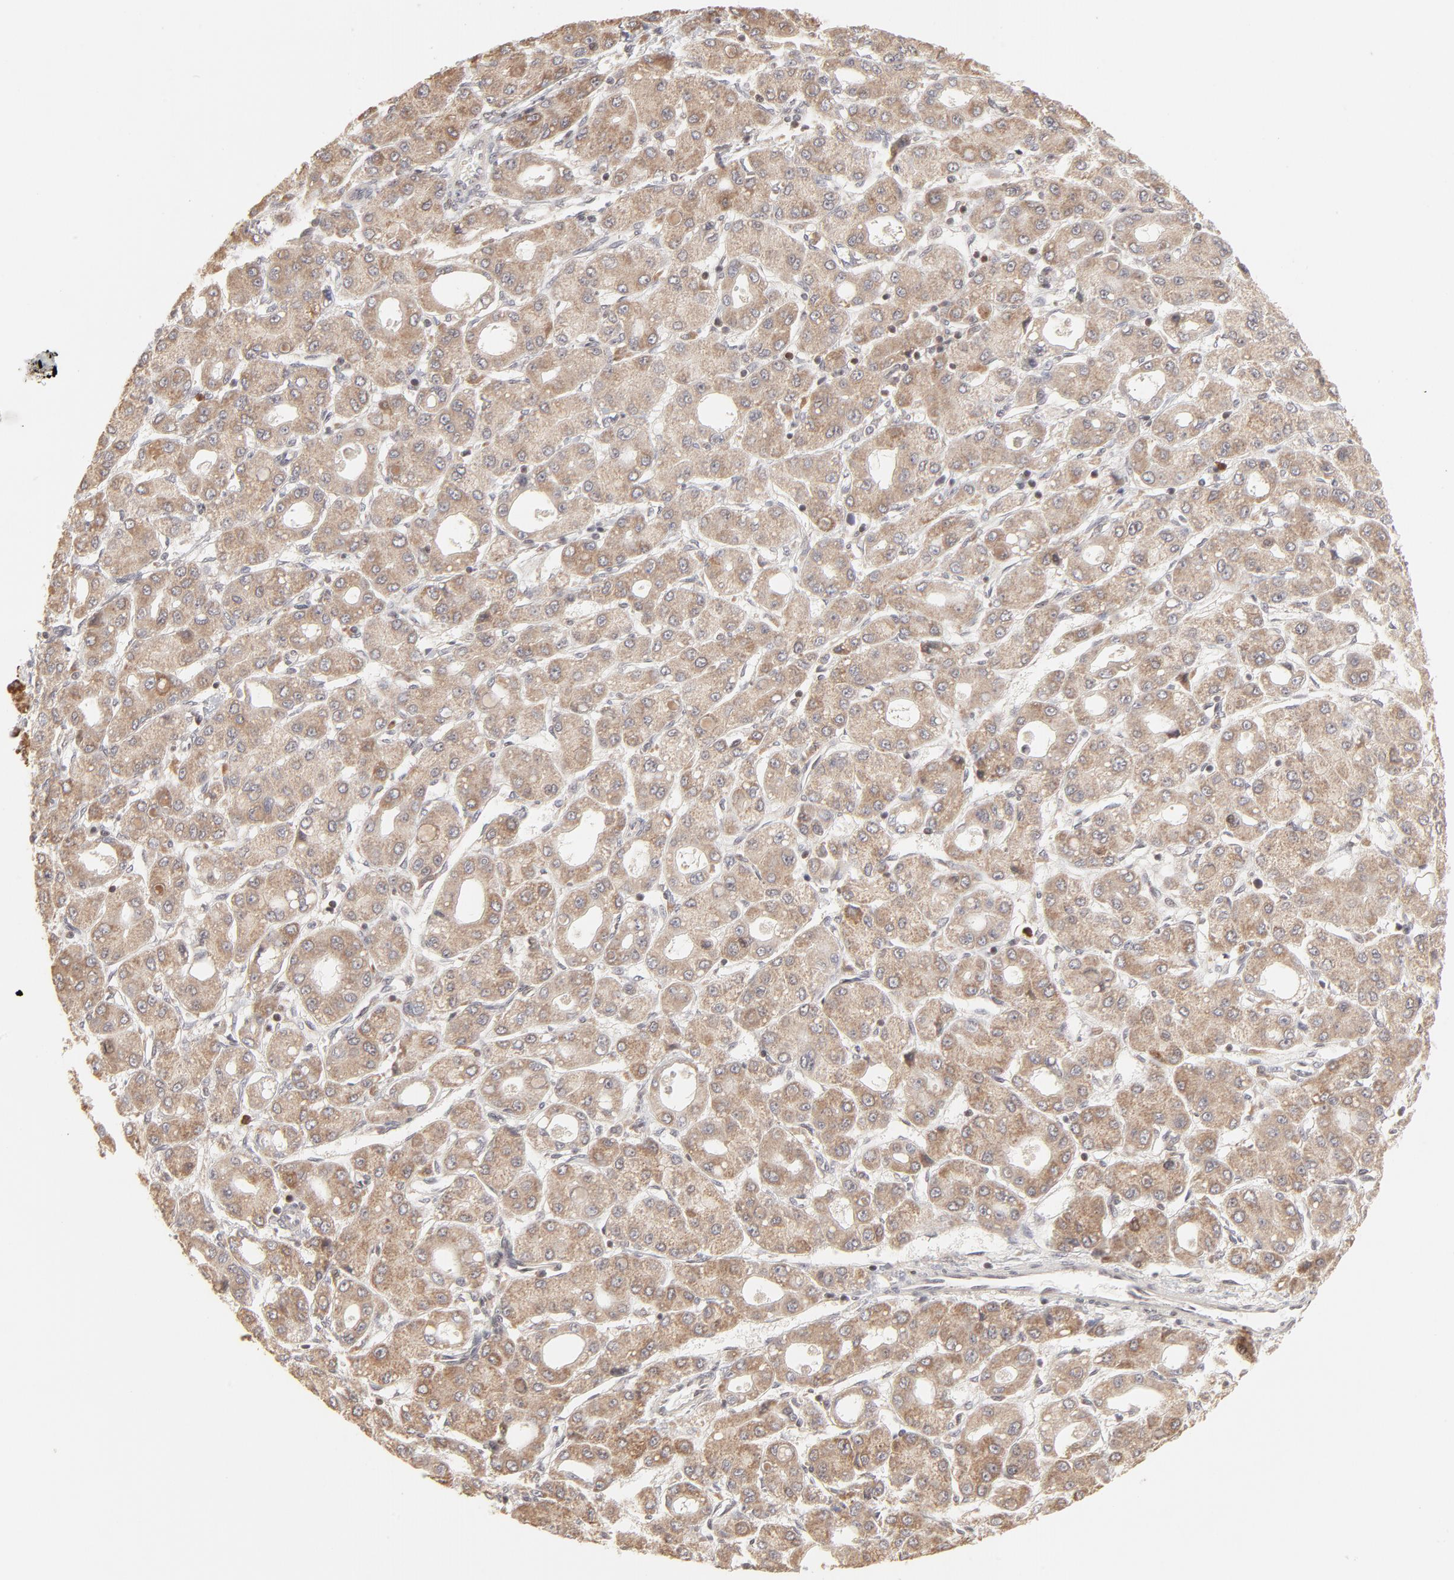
{"staining": {"intensity": "weak", "quantity": ">75%", "location": "cytoplasmic/membranous"}, "tissue": "liver cancer", "cell_type": "Tumor cells", "image_type": "cancer", "snomed": [{"axis": "morphology", "description": "Carcinoma, Hepatocellular, NOS"}, {"axis": "topography", "description": "Liver"}], "caption": "Protein analysis of hepatocellular carcinoma (liver) tissue displays weak cytoplasmic/membranous expression in approximately >75% of tumor cells.", "gene": "ARIH1", "patient": {"sex": "male", "age": 69}}